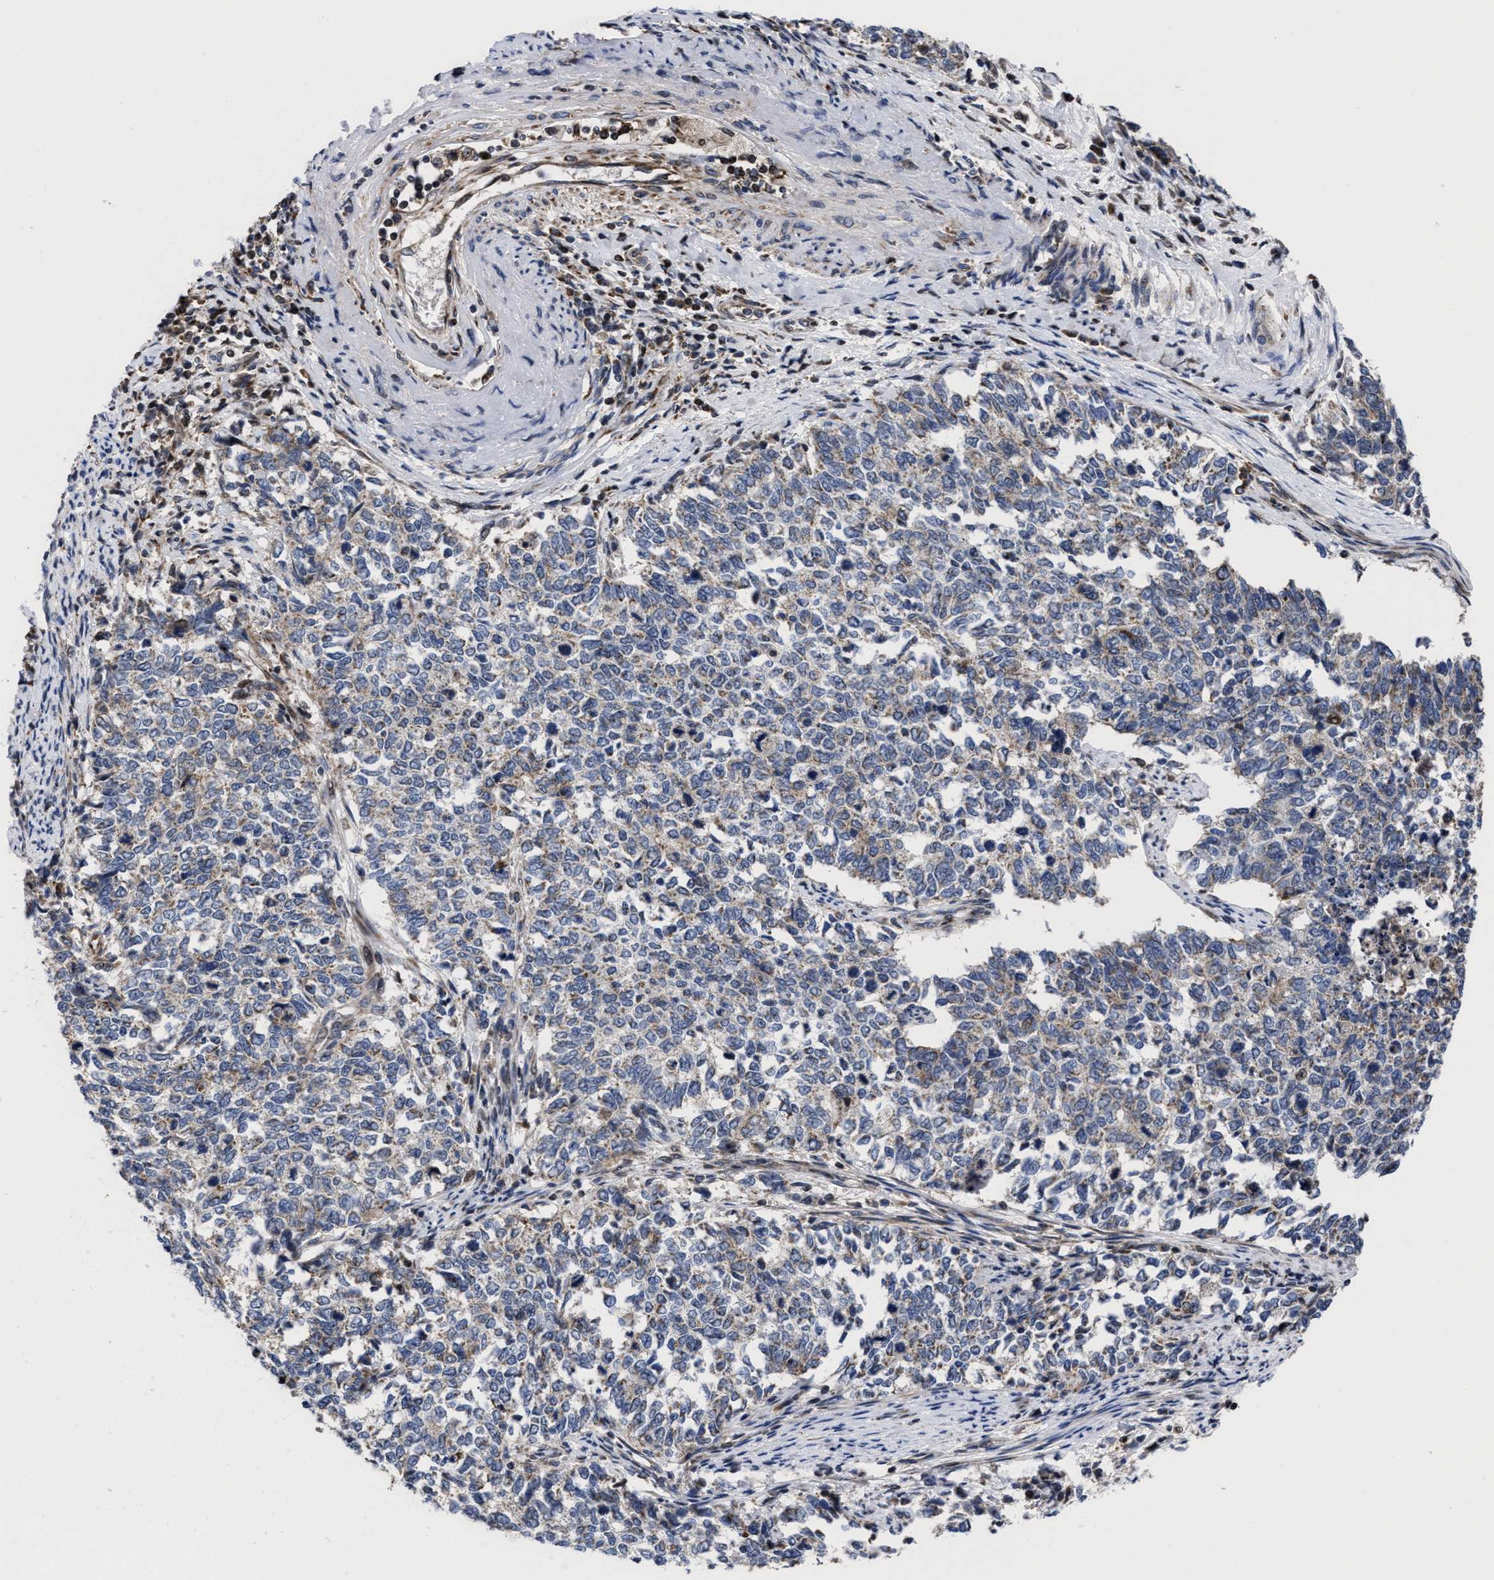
{"staining": {"intensity": "weak", "quantity": "25%-75%", "location": "cytoplasmic/membranous"}, "tissue": "cervical cancer", "cell_type": "Tumor cells", "image_type": "cancer", "snomed": [{"axis": "morphology", "description": "Squamous cell carcinoma, NOS"}, {"axis": "topography", "description": "Cervix"}], "caption": "Immunohistochemical staining of human cervical cancer (squamous cell carcinoma) displays weak cytoplasmic/membranous protein staining in about 25%-75% of tumor cells.", "gene": "MRPL50", "patient": {"sex": "female", "age": 63}}